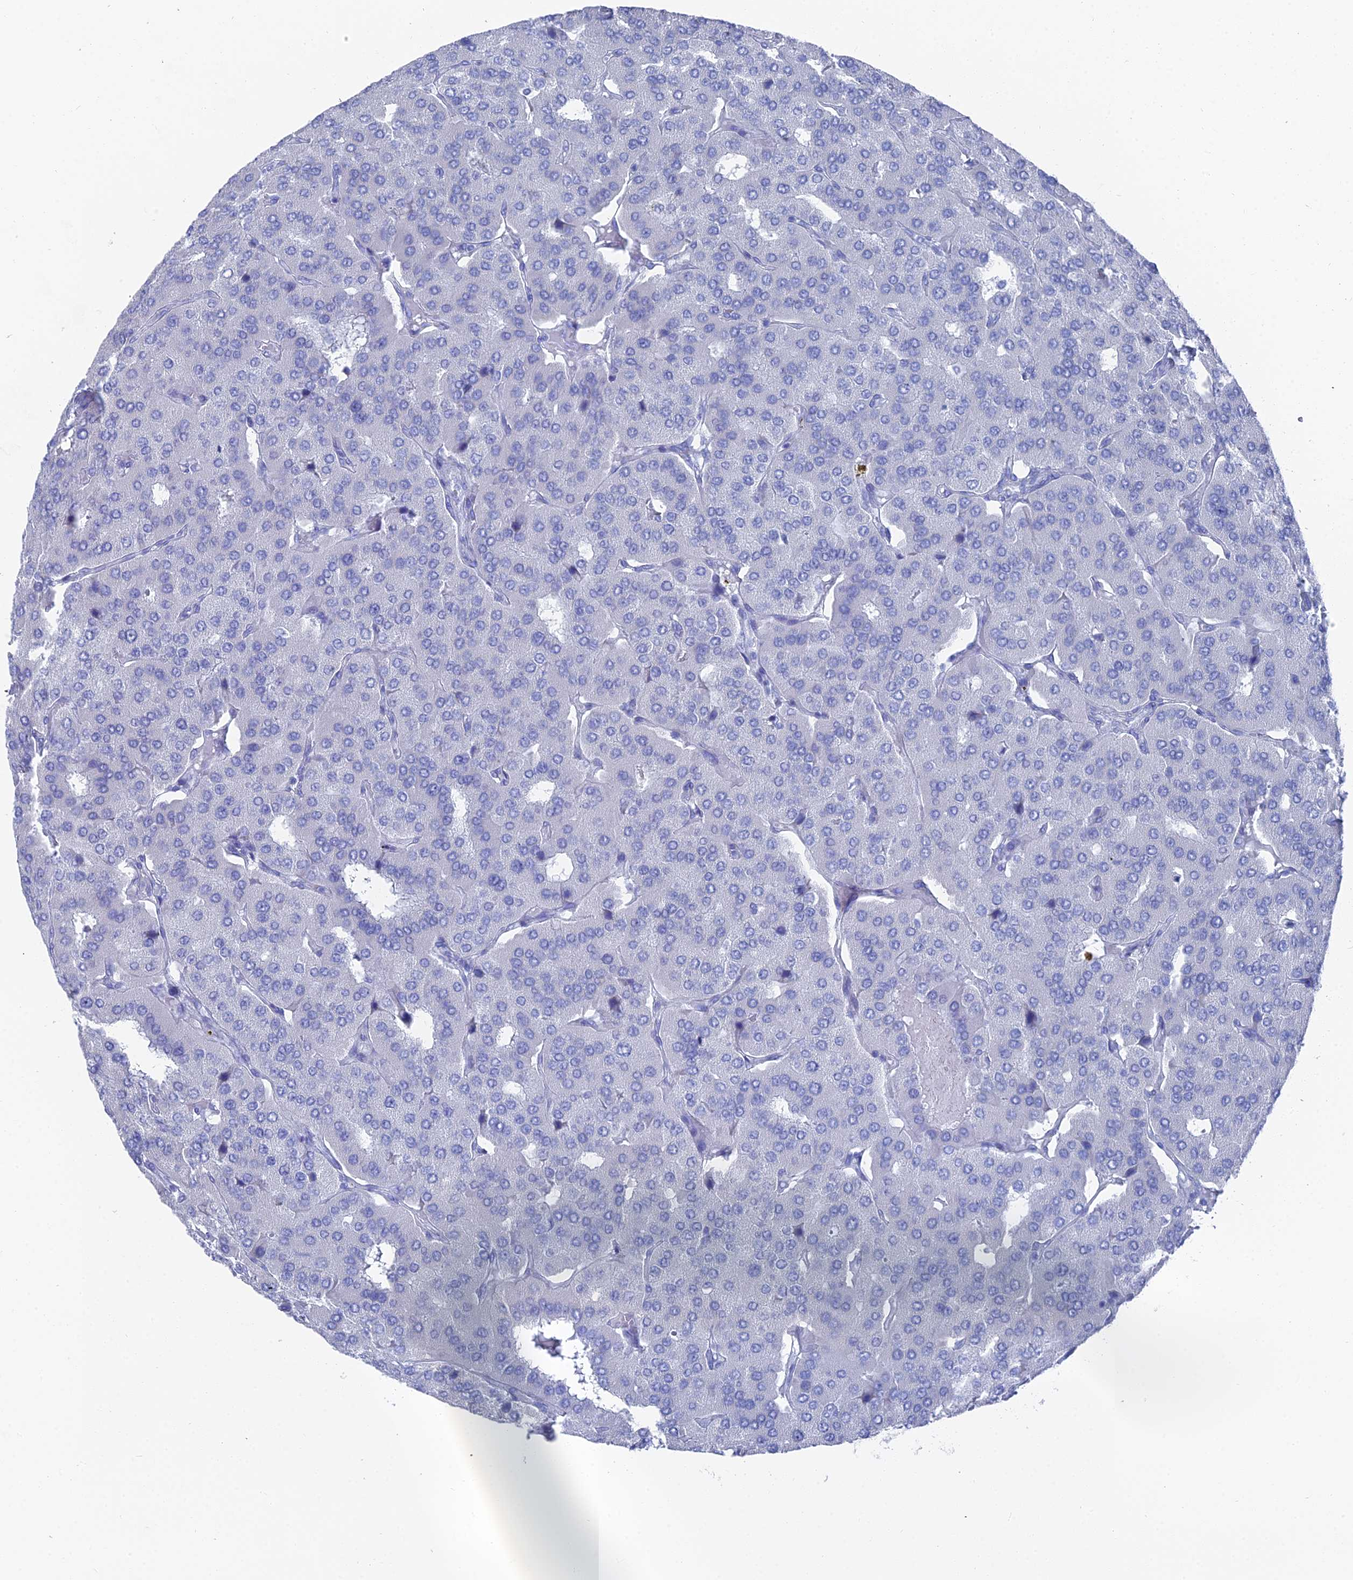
{"staining": {"intensity": "negative", "quantity": "none", "location": "none"}, "tissue": "parathyroid gland", "cell_type": "Glandular cells", "image_type": "normal", "snomed": [{"axis": "morphology", "description": "Normal tissue, NOS"}, {"axis": "morphology", "description": "Adenoma, NOS"}, {"axis": "topography", "description": "Parathyroid gland"}], "caption": "An IHC image of normal parathyroid gland is shown. There is no staining in glandular cells of parathyroid gland.", "gene": "ENPP3", "patient": {"sex": "female", "age": 86}}